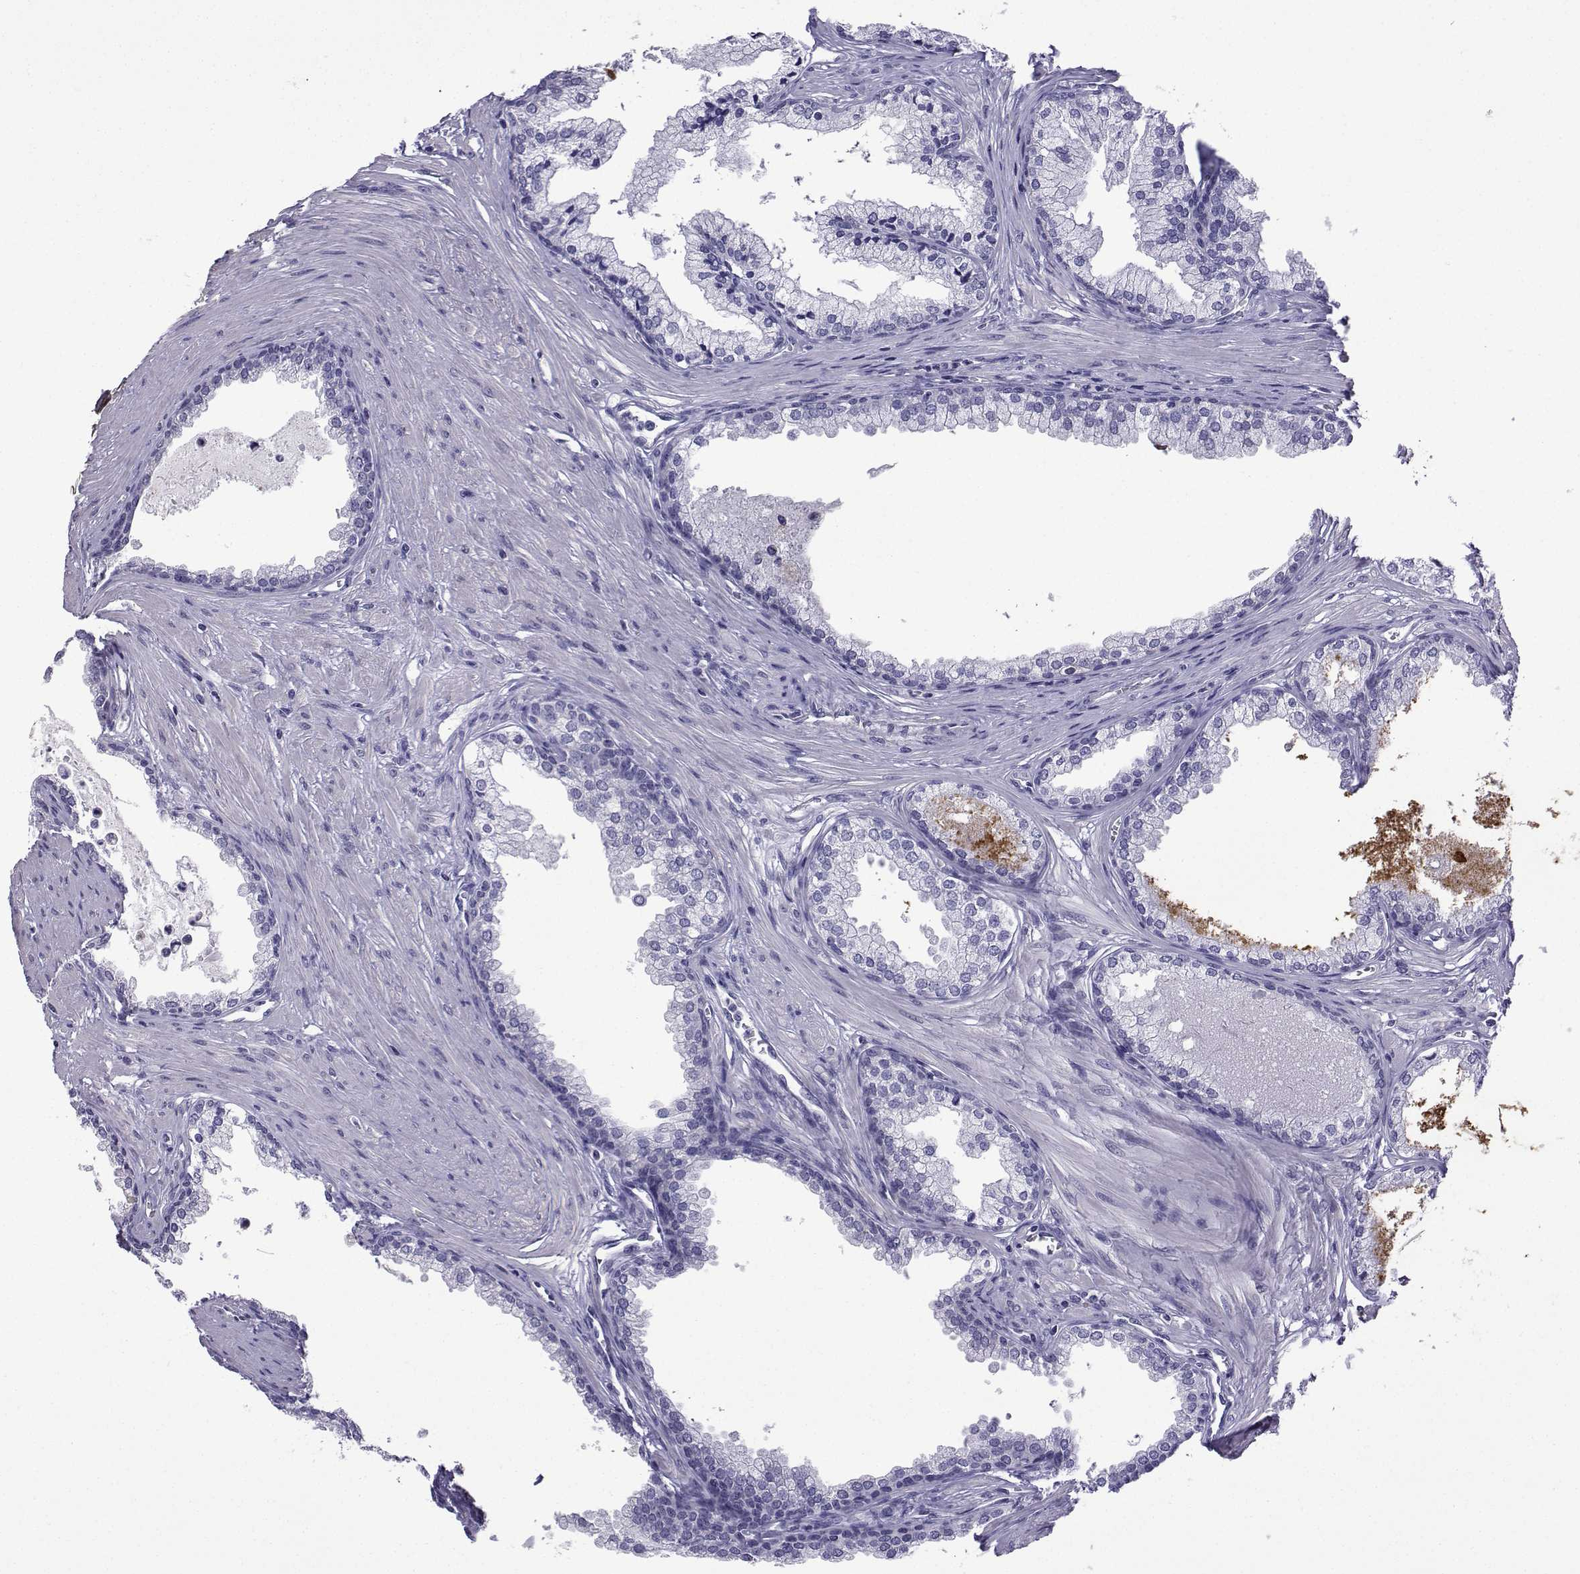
{"staining": {"intensity": "negative", "quantity": "none", "location": "none"}, "tissue": "prostate cancer", "cell_type": "Tumor cells", "image_type": "cancer", "snomed": [{"axis": "morphology", "description": "Adenocarcinoma, NOS"}, {"axis": "topography", "description": "Prostate"}], "caption": "An image of human prostate cancer is negative for staining in tumor cells.", "gene": "CFAP70", "patient": {"sex": "male", "age": 66}}